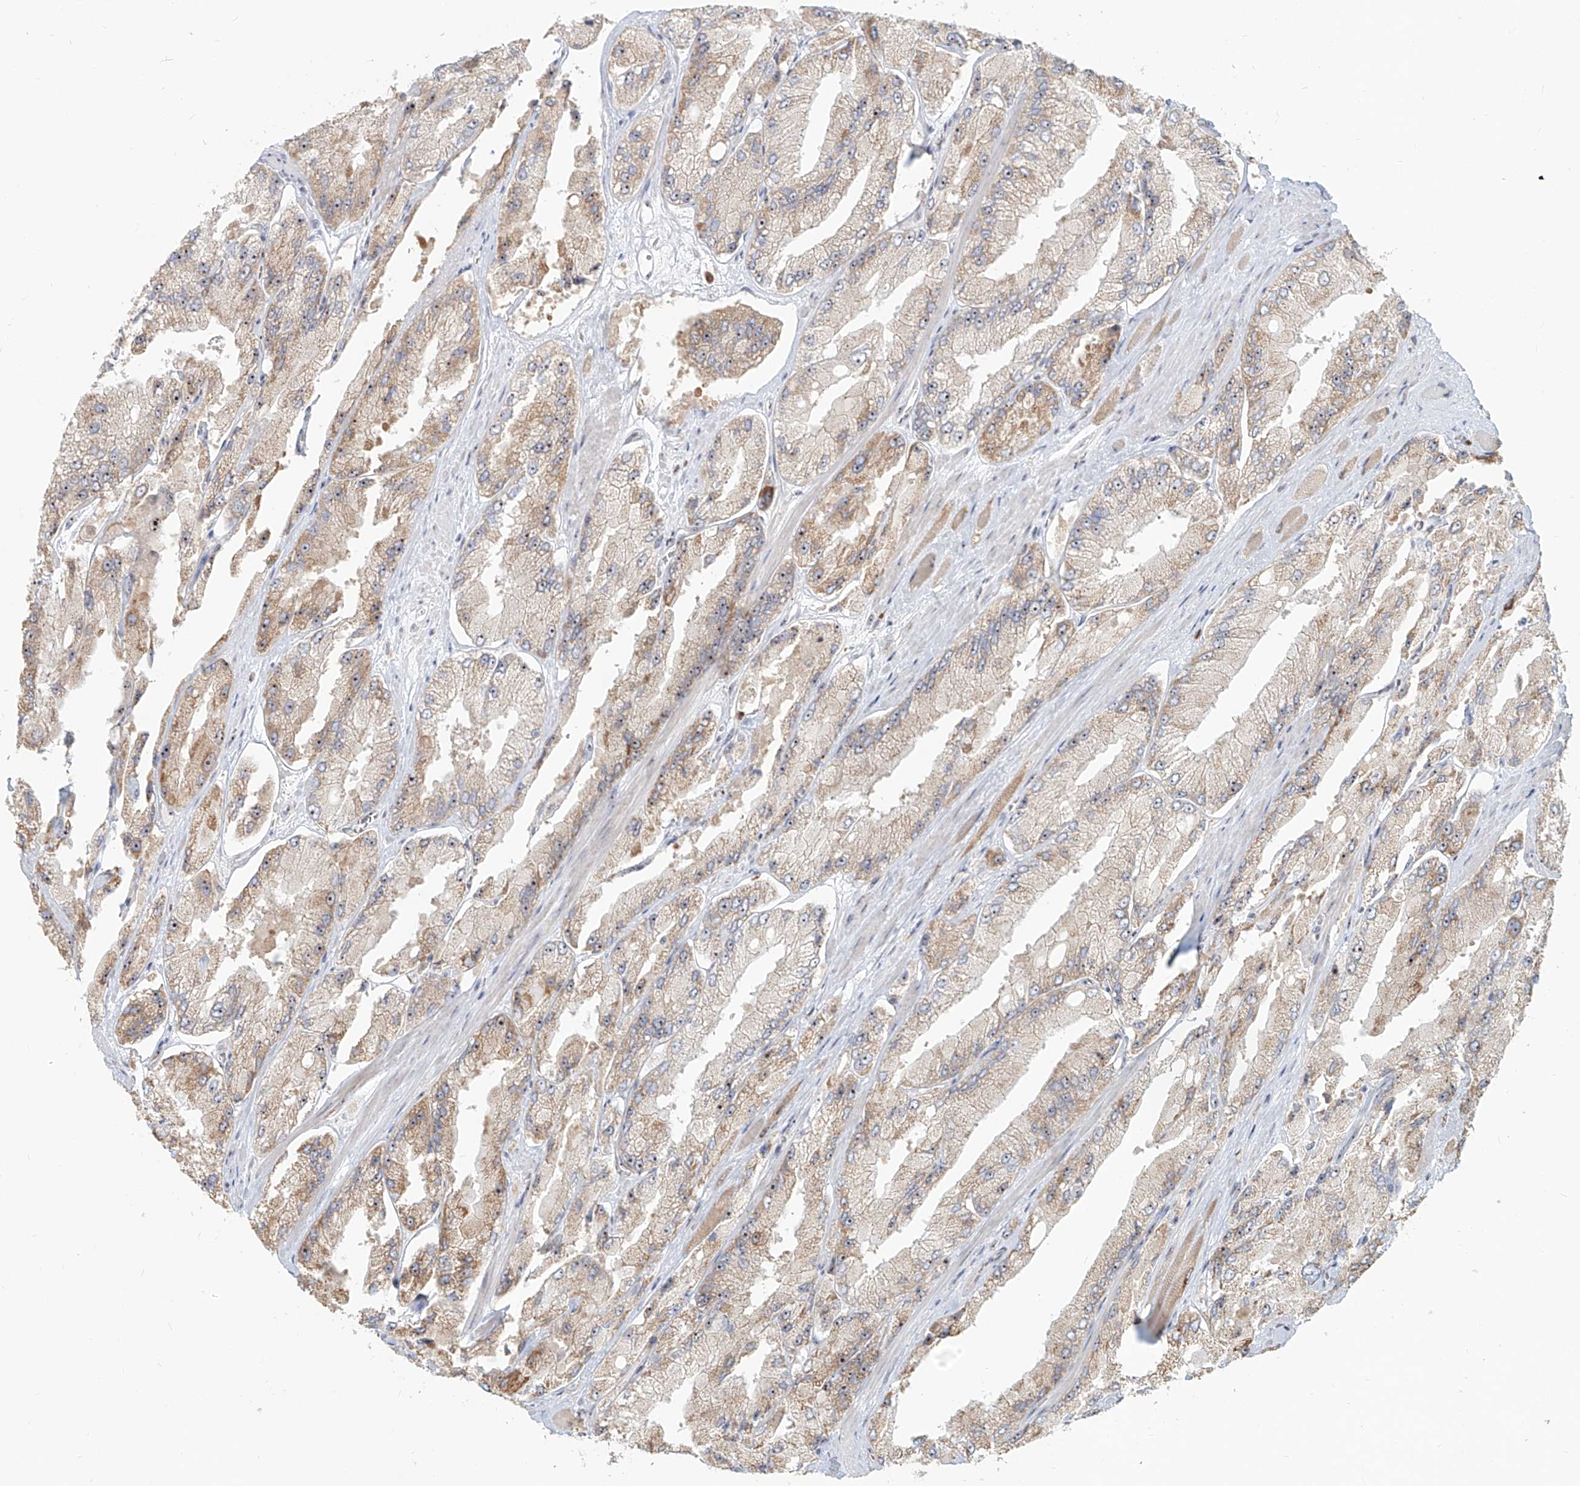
{"staining": {"intensity": "moderate", "quantity": "25%-75%", "location": "cytoplasmic/membranous"}, "tissue": "prostate cancer", "cell_type": "Tumor cells", "image_type": "cancer", "snomed": [{"axis": "morphology", "description": "Adenocarcinoma, High grade"}, {"axis": "topography", "description": "Prostate"}], "caption": "Brown immunohistochemical staining in human prostate high-grade adenocarcinoma demonstrates moderate cytoplasmic/membranous staining in approximately 25%-75% of tumor cells. (DAB IHC, brown staining for protein, blue staining for nuclei).", "gene": "BYSL", "patient": {"sex": "male", "age": 58}}